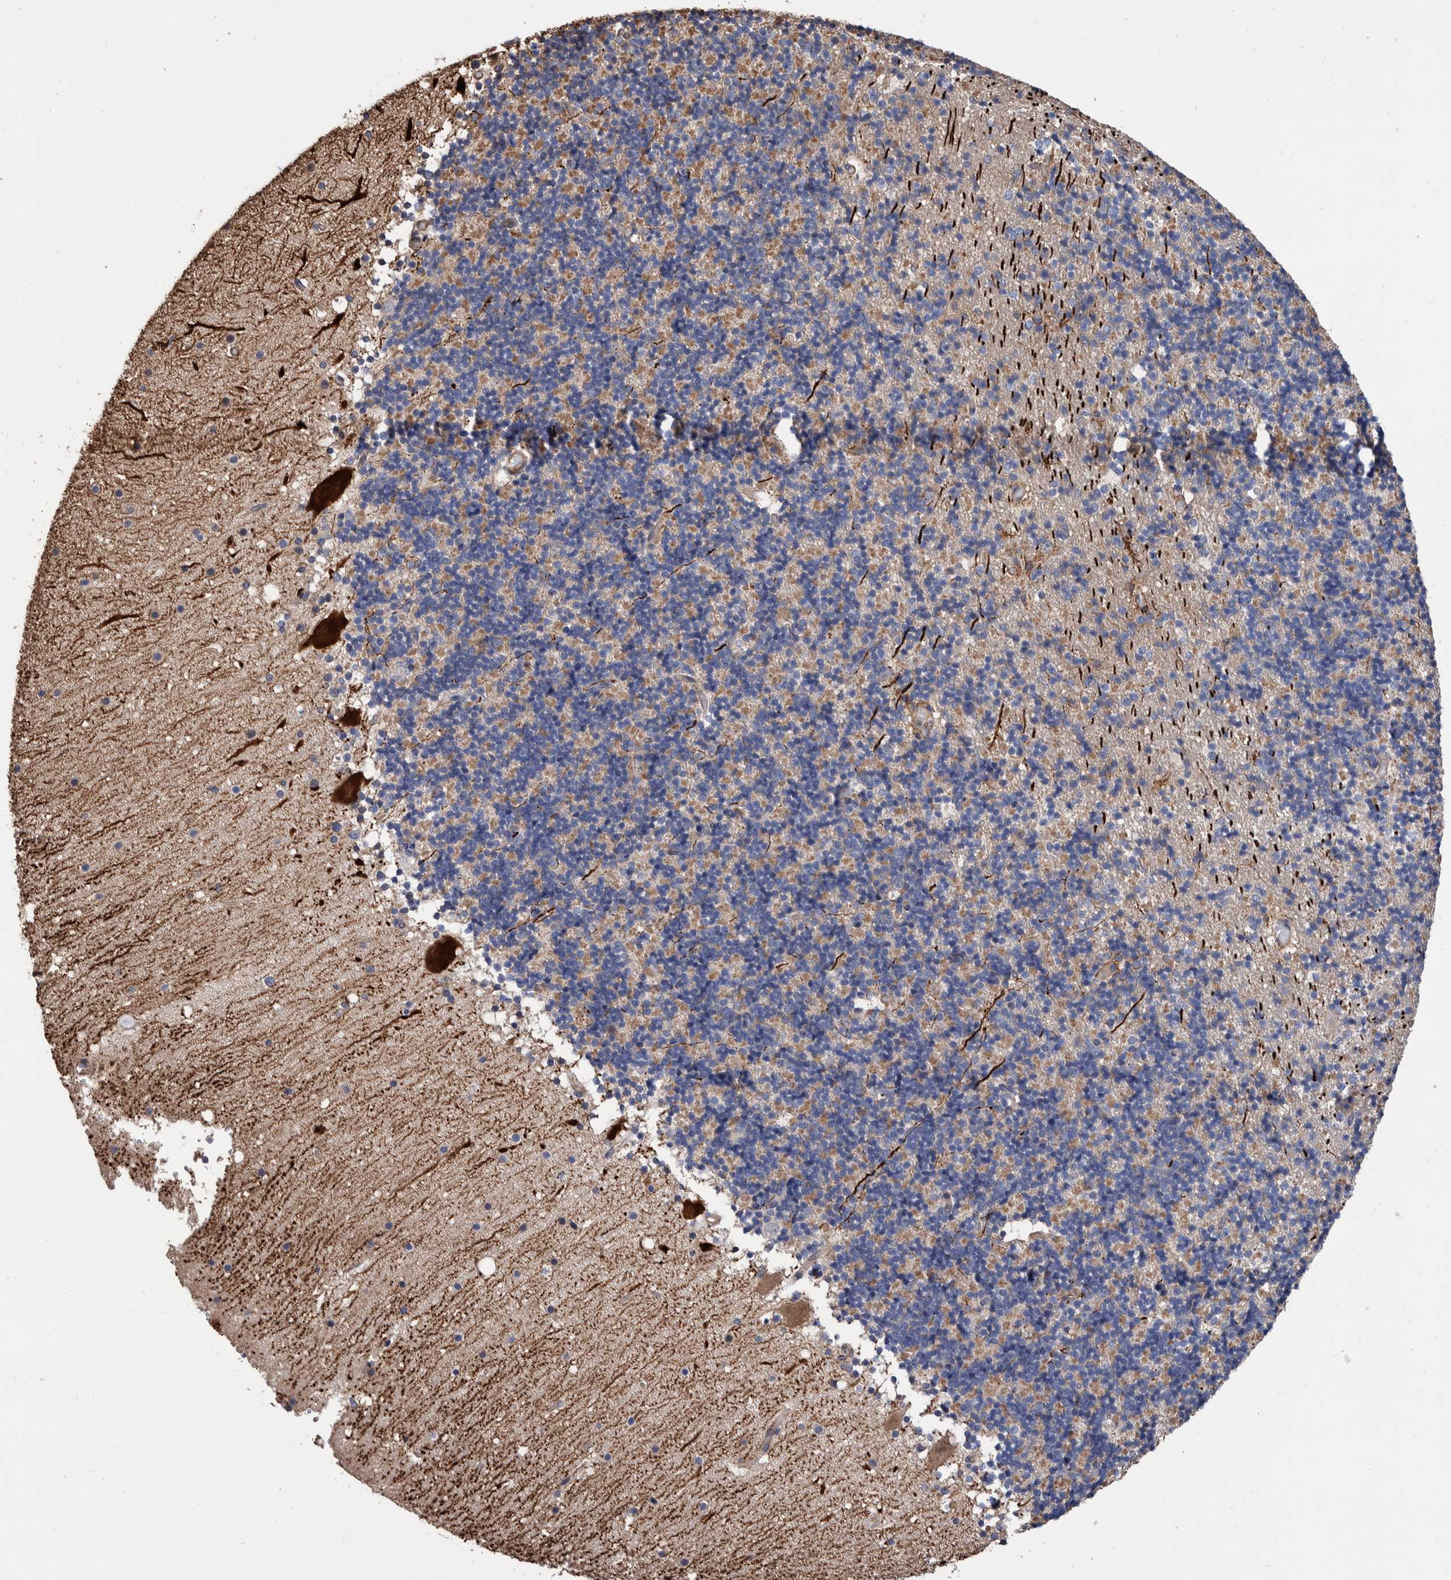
{"staining": {"intensity": "negative", "quantity": "none", "location": "none"}, "tissue": "cerebellum", "cell_type": "Cells in granular layer", "image_type": "normal", "snomed": [{"axis": "morphology", "description": "Normal tissue, NOS"}, {"axis": "topography", "description": "Cerebellum"}], "caption": "Immunohistochemistry (IHC) image of unremarkable cerebellum stained for a protein (brown), which reveals no staining in cells in granular layer.", "gene": "SLC45A4", "patient": {"sex": "male", "age": 57}}